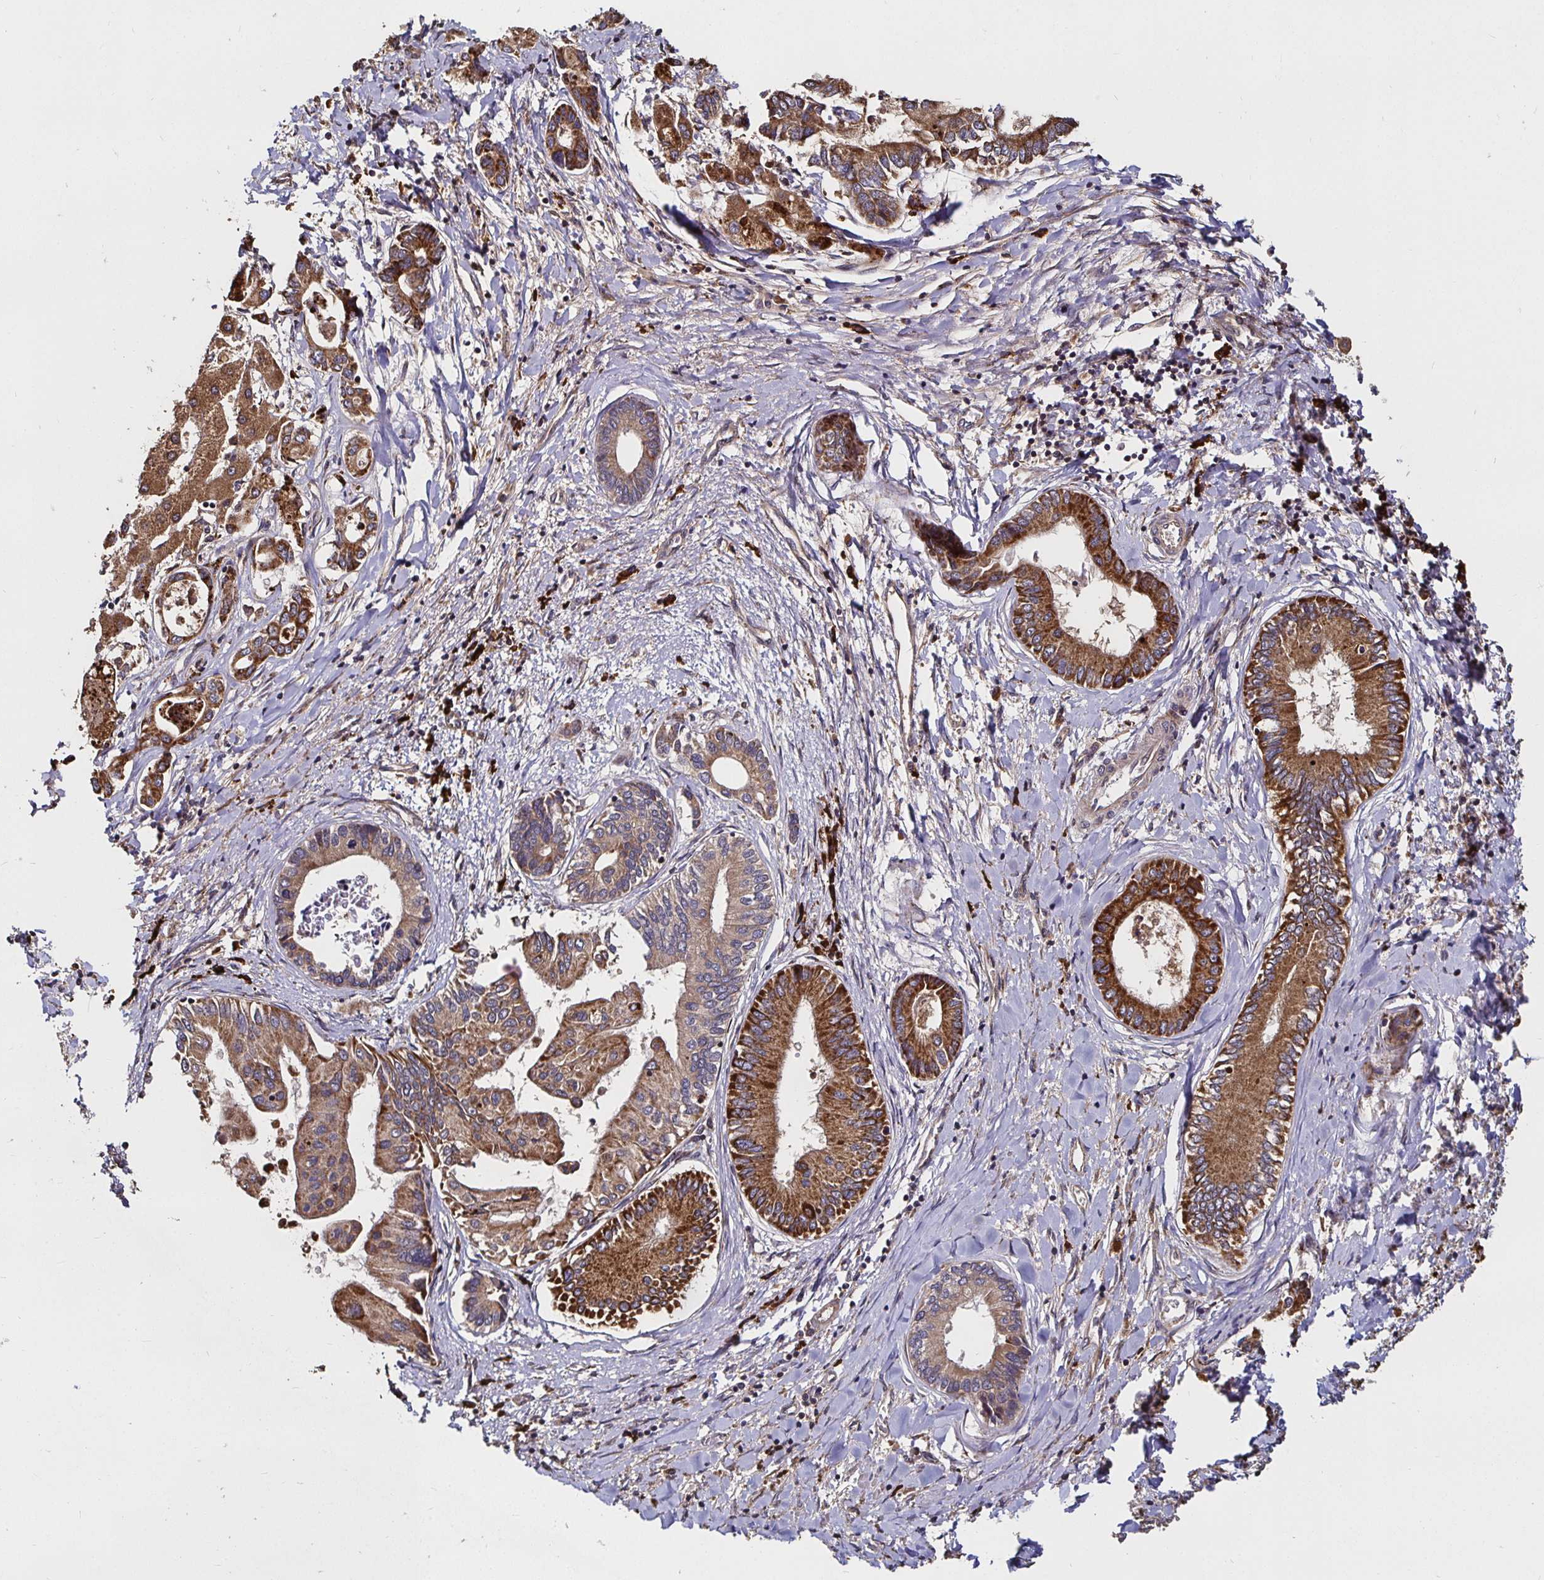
{"staining": {"intensity": "strong", "quantity": "25%-75%", "location": "cytoplasmic/membranous"}, "tissue": "liver cancer", "cell_type": "Tumor cells", "image_type": "cancer", "snomed": [{"axis": "morphology", "description": "Cholangiocarcinoma"}, {"axis": "topography", "description": "Liver"}], "caption": "This histopathology image displays immunohistochemistry staining of liver cholangiocarcinoma, with high strong cytoplasmic/membranous positivity in approximately 25%-75% of tumor cells.", "gene": "MLST8", "patient": {"sex": "male", "age": 66}}